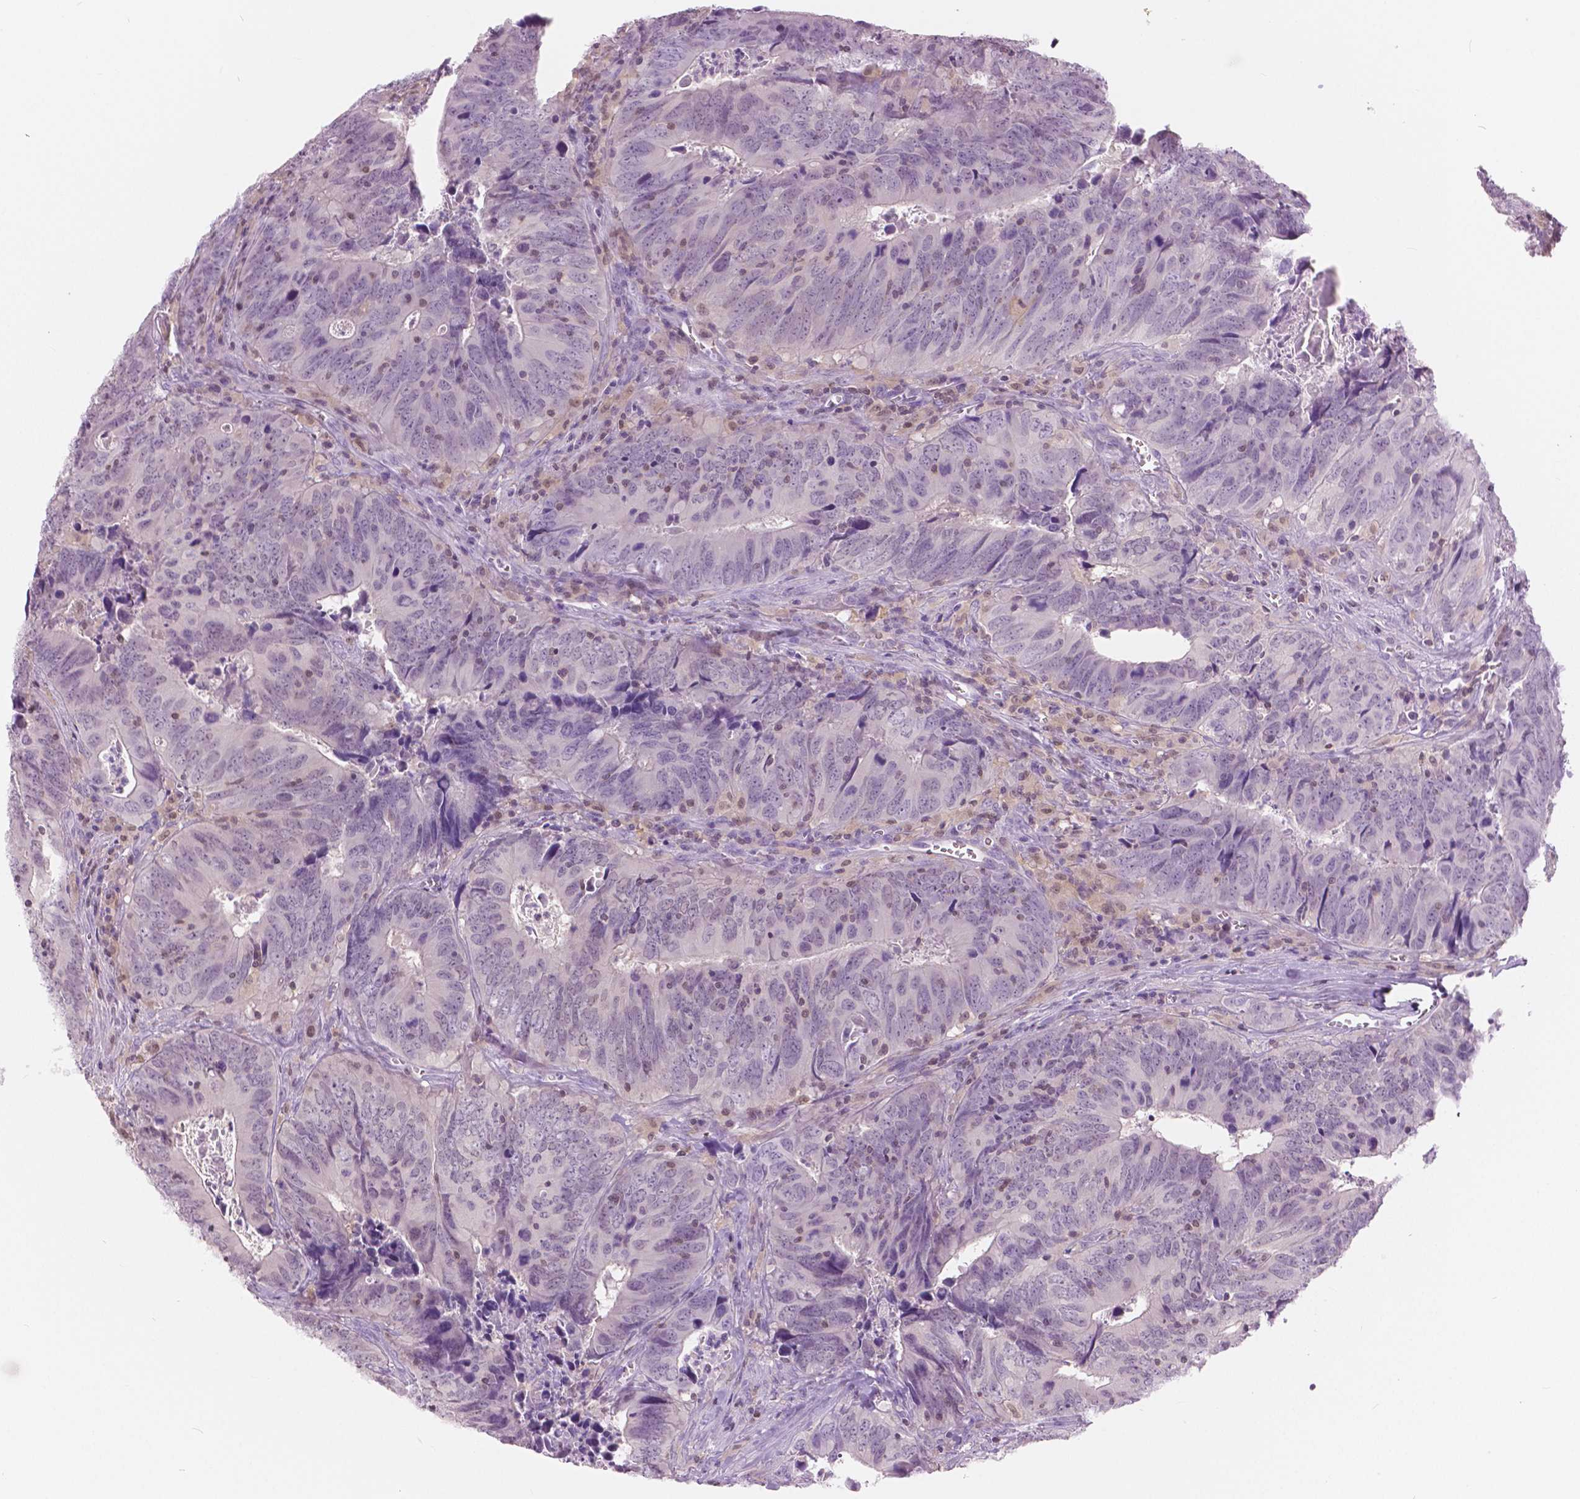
{"staining": {"intensity": "negative", "quantity": "none", "location": "none"}, "tissue": "colorectal cancer", "cell_type": "Tumor cells", "image_type": "cancer", "snomed": [{"axis": "morphology", "description": "Adenocarcinoma, NOS"}, {"axis": "topography", "description": "Colon"}], "caption": "An immunohistochemistry (IHC) photomicrograph of colorectal cancer is shown. There is no staining in tumor cells of colorectal cancer.", "gene": "GALM", "patient": {"sex": "female", "age": 82}}